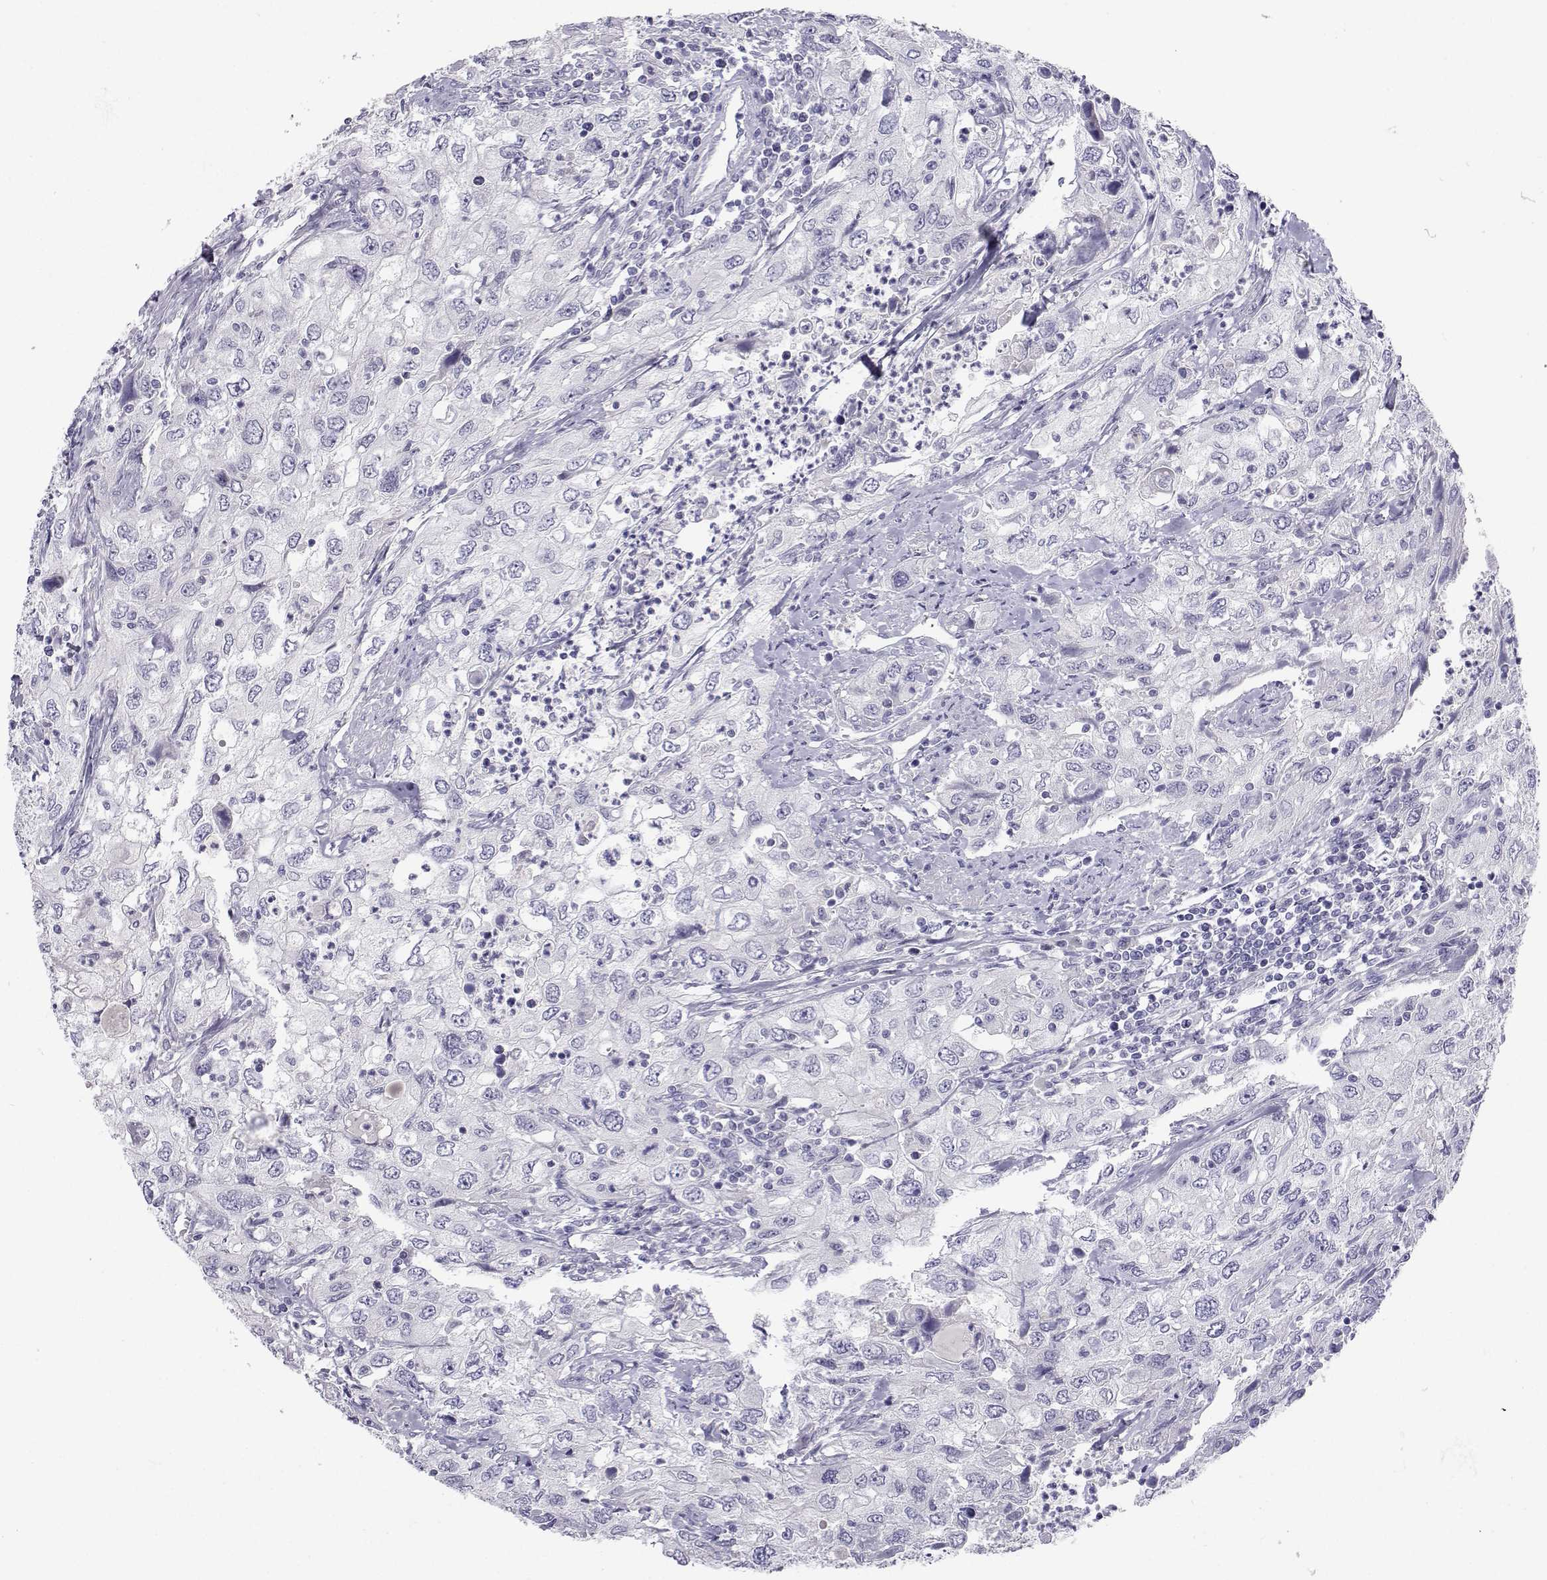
{"staining": {"intensity": "negative", "quantity": "none", "location": "none"}, "tissue": "urothelial cancer", "cell_type": "Tumor cells", "image_type": "cancer", "snomed": [{"axis": "morphology", "description": "Urothelial carcinoma, High grade"}, {"axis": "topography", "description": "Urinary bladder"}], "caption": "Immunohistochemistry of urothelial cancer demonstrates no positivity in tumor cells.", "gene": "SLC6A3", "patient": {"sex": "male", "age": 76}}